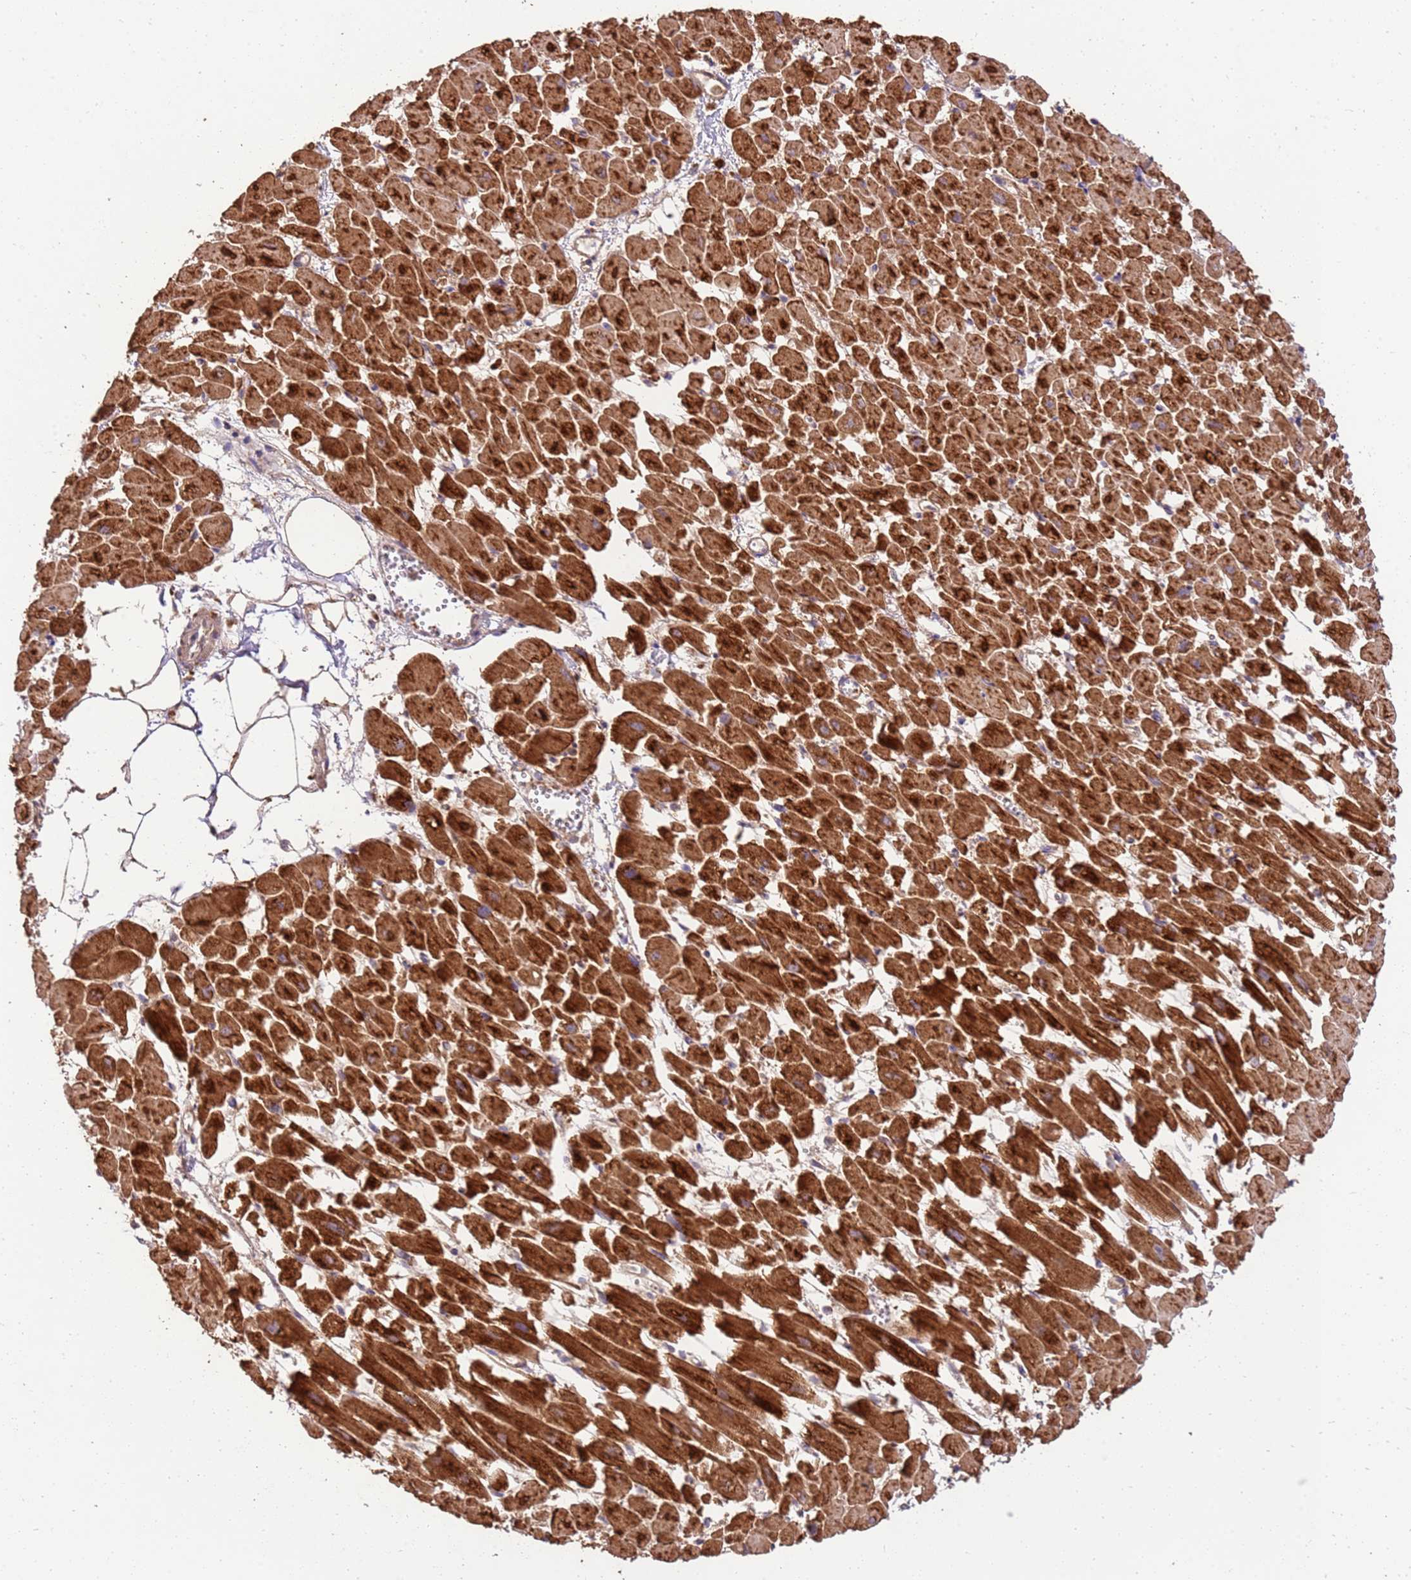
{"staining": {"intensity": "strong", "quantity": ">75%", "location": "cytoplasmic/membranous"}, "tissue": "heart muscle", "cell_type": "Cardiomyocytes", "image_type": "normal", "snomed": [{"axis": "morphology", "description": "Normal tissue, NOS"}, {"axis": "topography", "description": "Heart"}], "caption": "About >75% of cardiomyocytes in unremarkable heart muscle show strong cytoplasmic/membranous protein staining as visualized by brown immunohistochemical staining.", "gene": "LRRC28", "patient": {"sex": "female", "age": 64}}